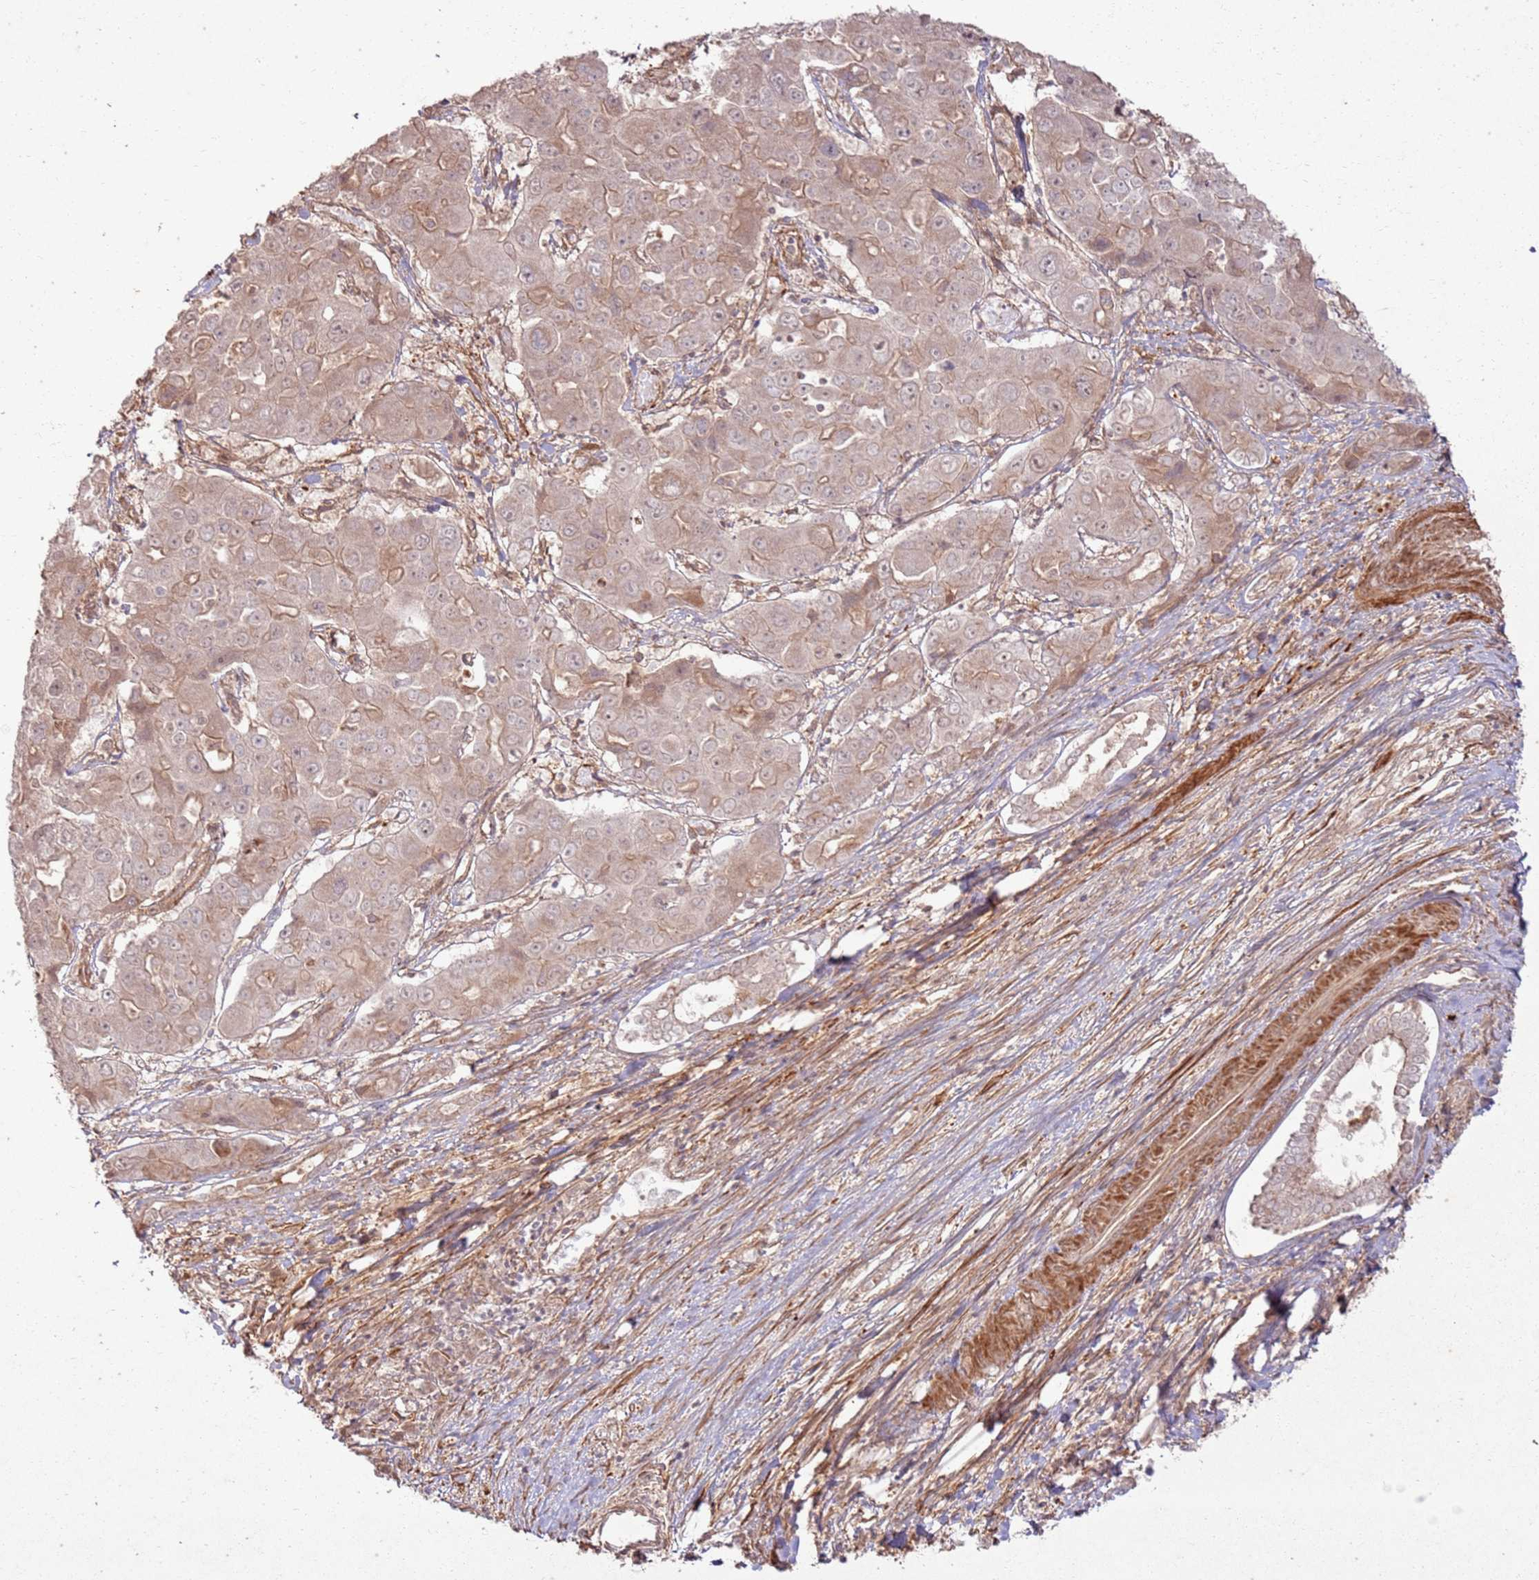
{"staining": {"intensity": "moderate", "quantity": "25%-75%", "location": "cytoplasmic/membranous"}, "tissue": "liver cancer", "cell_type": "Tumor cells", "image_type": "cancer", "snomed": [{"axis": "morphology", "description": "Cholangiocarcinoma"}, {"axis": "topography", "description": "Liver"}], "caption": "Liver cancer (cholangiocarcinoma) stained with a brown dye shows moderate cytoplasmic/membranous positive positivity in approximately 25%-75% of tumor cells.", "gene": "ZNF623", "patient": {"sex": "male", "age": 67}}